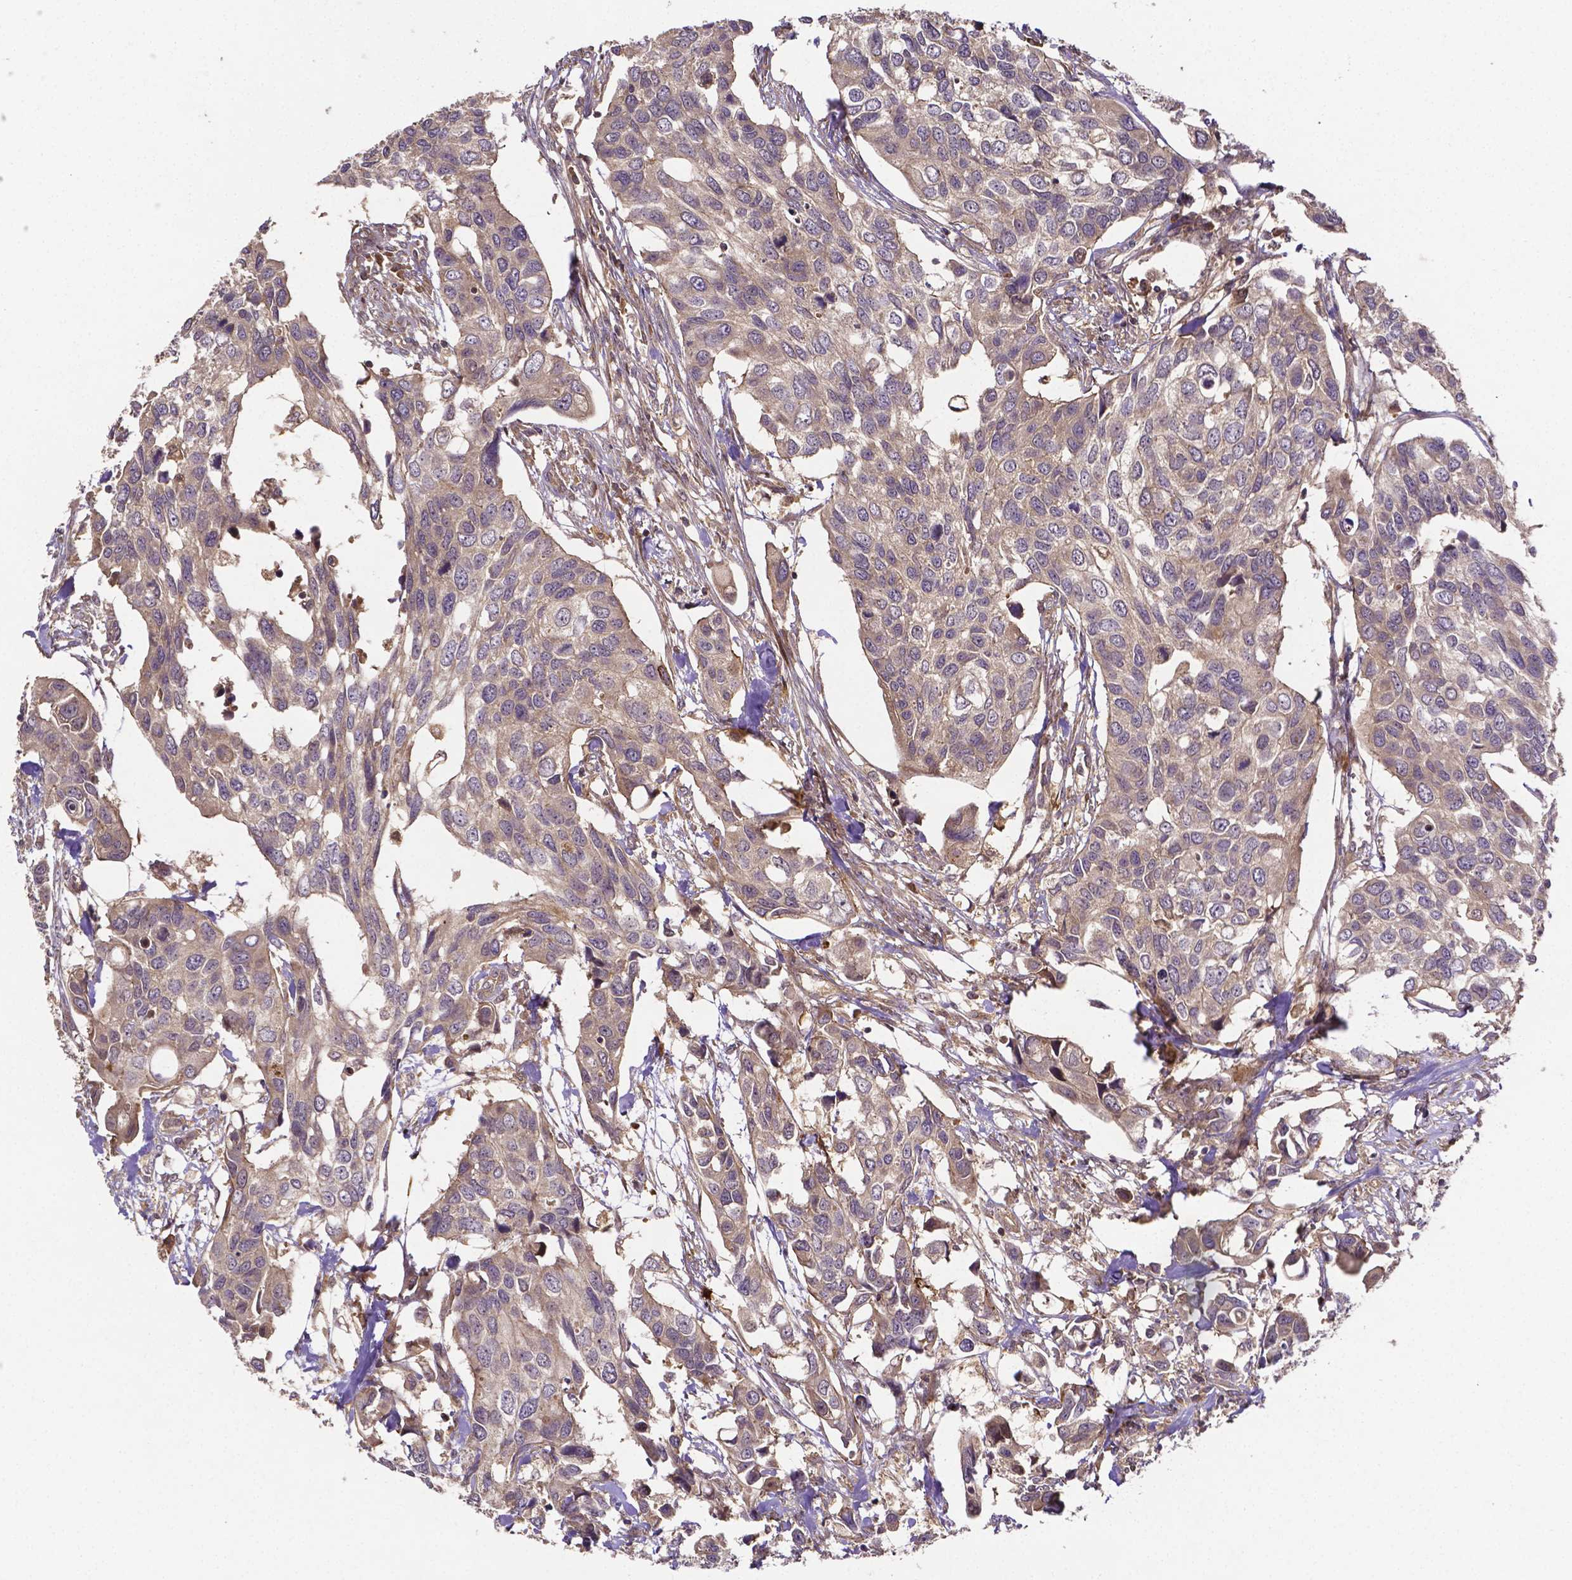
{"staining": {"intensity": "weak", "quantity": "25%-75%", "location": "cytoplasmic/membranous"}, "tissue": "urothelial cancer", "cell_type": "Tumor cells", "image_type": "cancer", "snomed": [{"axis": "morphology", "description": "Urothelial carcinoma, High grade"}, {"axis": "topography", "description": "Urinary bladder"}], "caption": "Immunohistochemistry staining of high-grade urothelial carcinoma, which demonstrates low levels of weak cytoplasmic/membranous positivity in about 25%-75% of tumor cells indicating weak cytoplasmic/membranous protein positivity. The staining was performed using DAB (3,3'-diaminobenzidine) (brown) for protein detection and nuclei were counterstained in hematoxylin (blue).", "gene": "RNF123", "patient": {"sex": "male", "age": 60}}